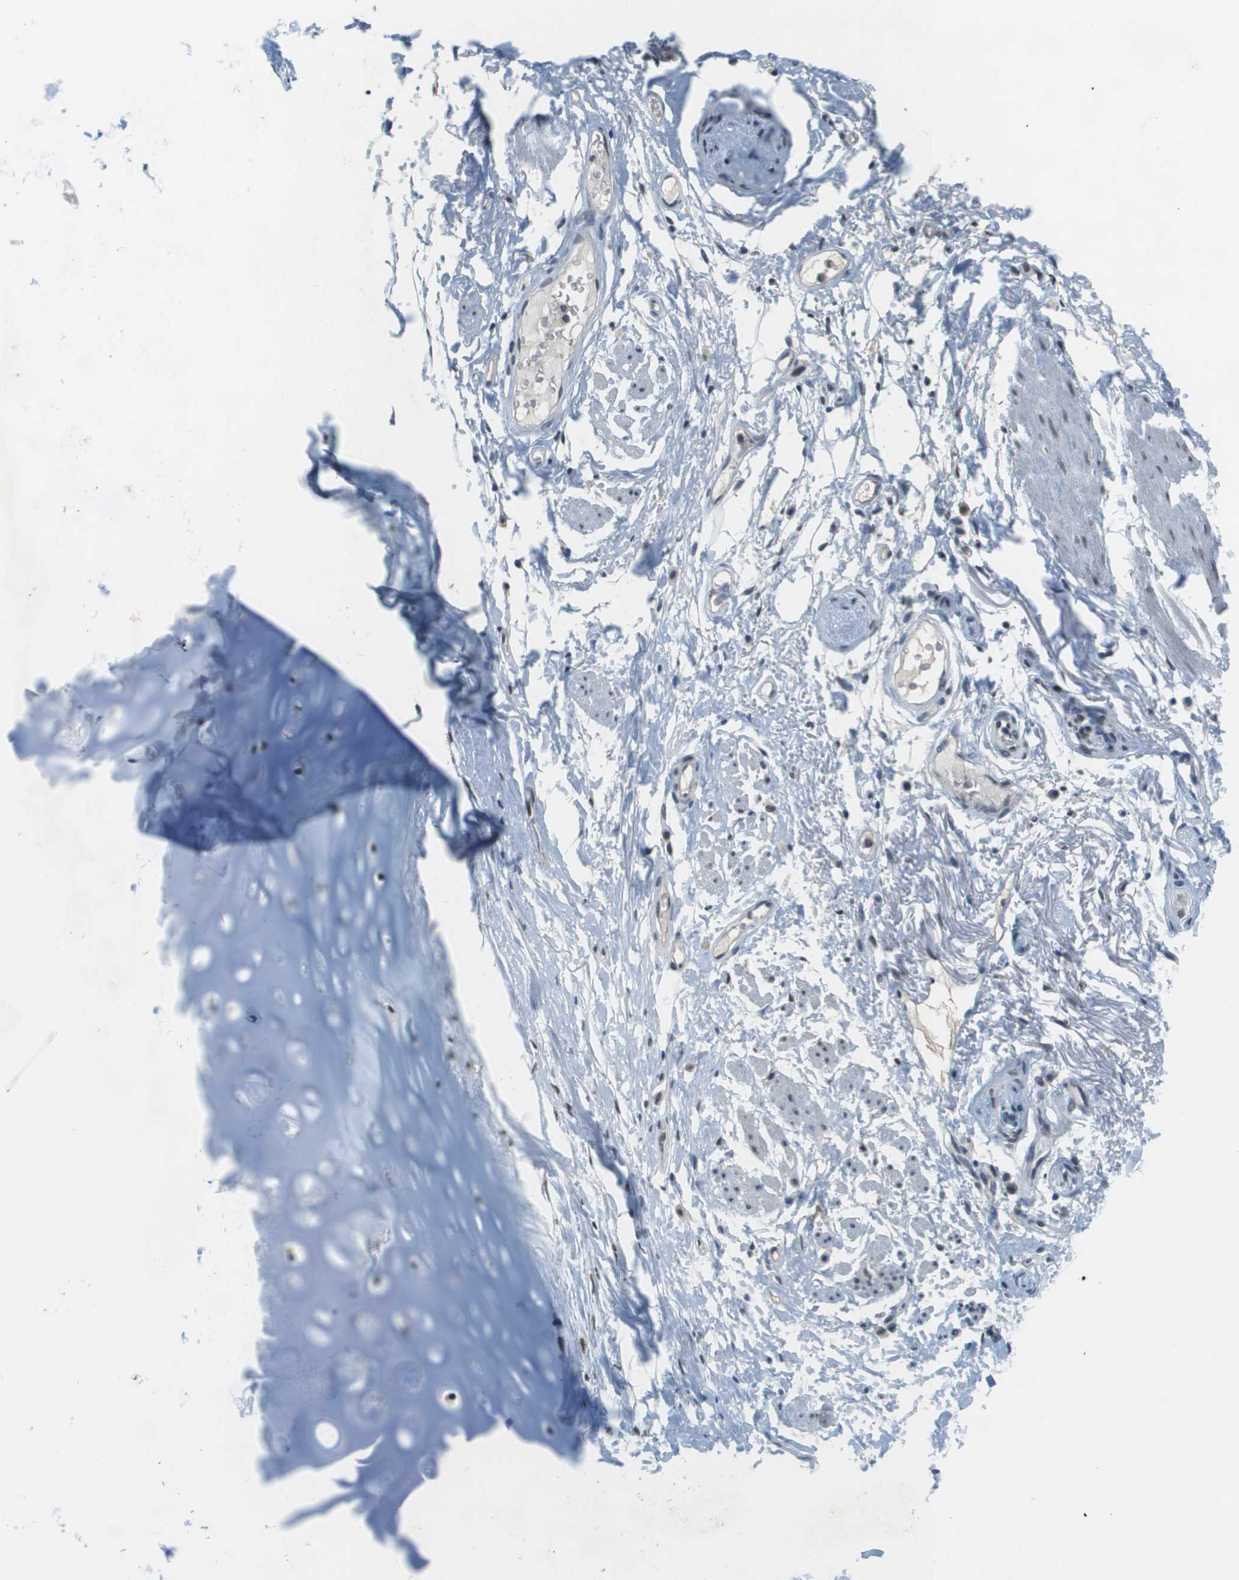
{"staining": {"intensity": "moderate", "quantity": "<25%", "location": "cytoplasmic/membranous"}, "tissue": "adipose tissue", "cell_type": "Adipocytes", "image_type": "normal", "snomed": [{"axis": "morphology", "description": "Normal tissue, NOS"}, {"axis": "topography", "description": "Cartilage tissue"}, {"axis": "topography", "description": "Bronchus"}], "caption": "Immunohistochemical staining of normal human adipose tissue shows moderate cytoplasmic/membranous protein staining in approximately <25% of adipocytes.", "gene": "CBX5", "patient": {"sex": "female", "age": 73}}